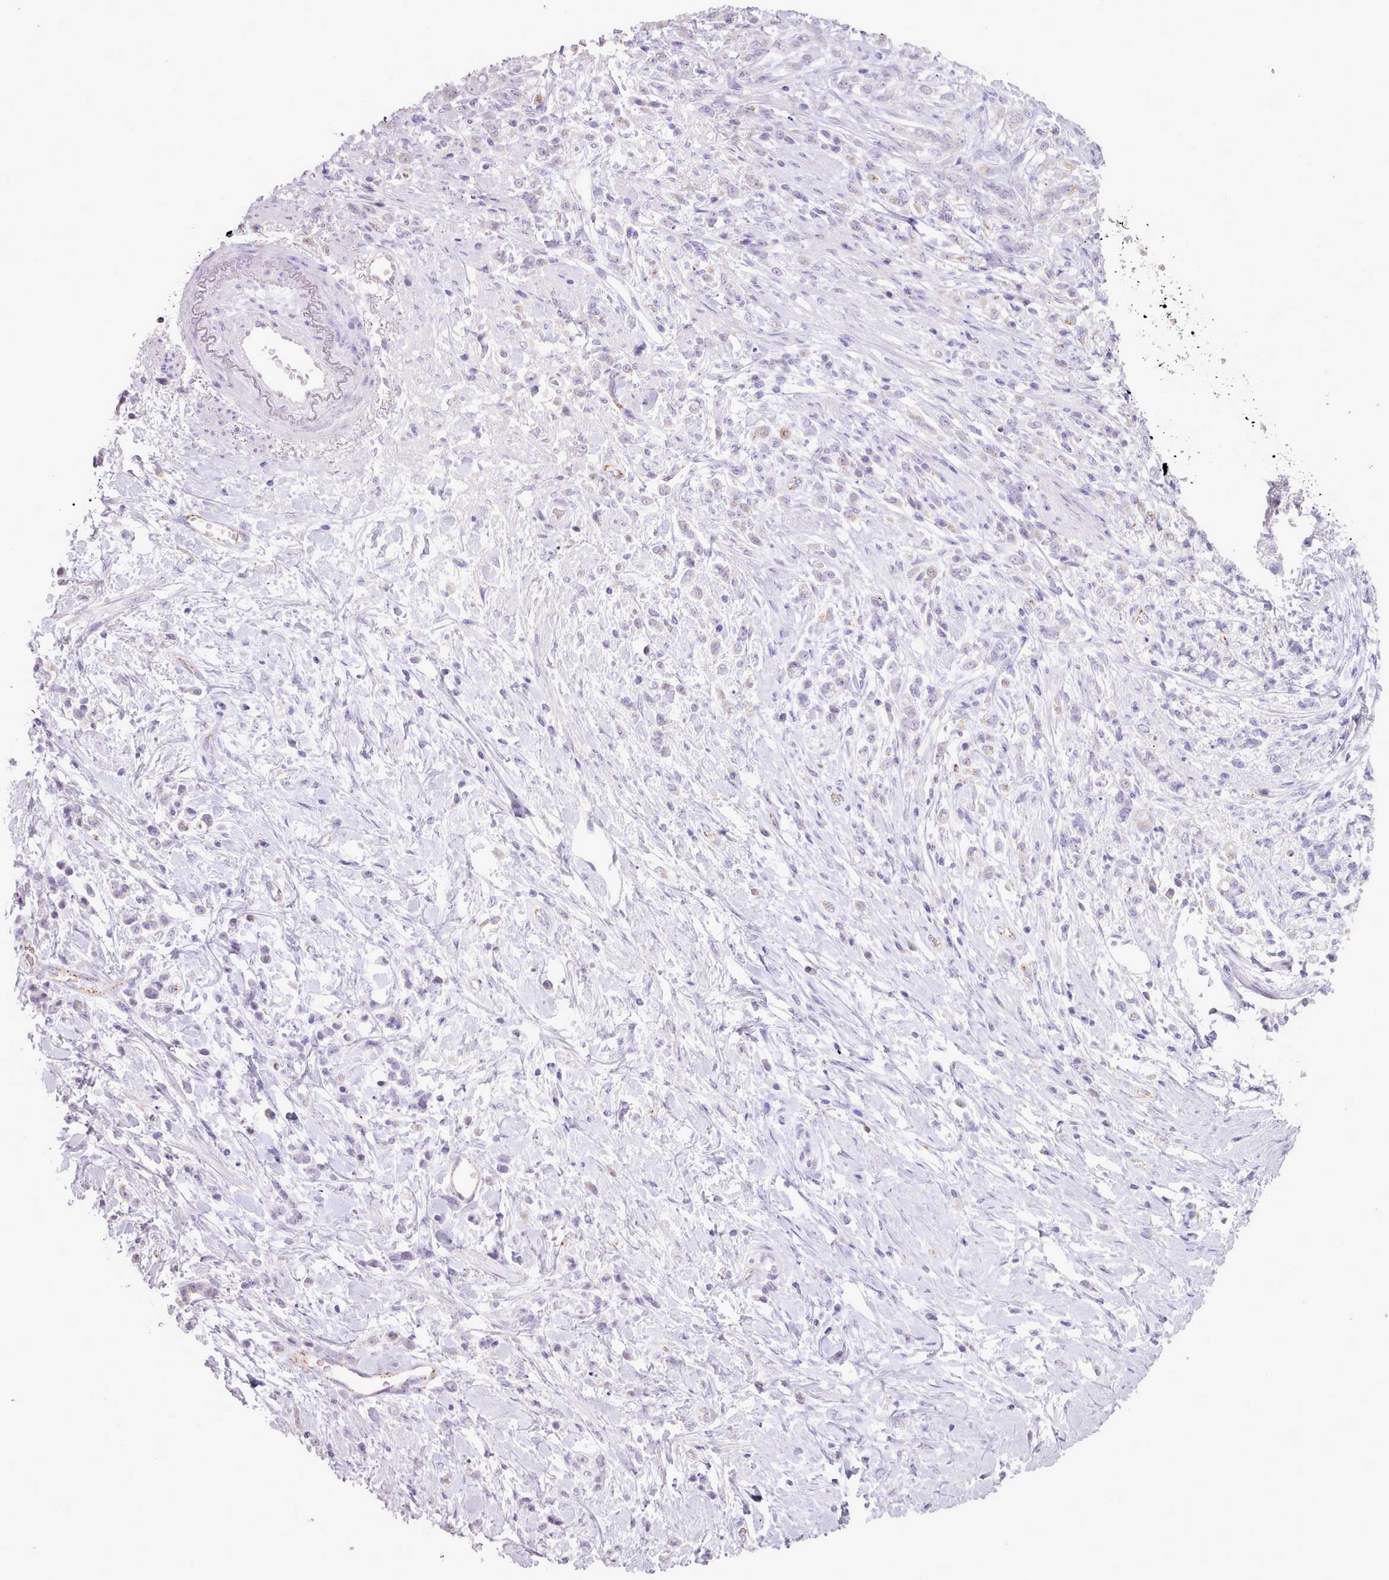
{"staining": {"intensity": "negative", "quantity": "none", "location": "none"}, "tissue": "stomach cancer", "cell_type": "Tumor cells", "image_type": "cancer", "snomed": [{"axis": "morphology", "description": "Adenocarcinoma, NOS"}, {"axis": "topography", "description": "Stomach"}], "caption": "Tumor cells are negative for protein expression in human stomach adenocarcinoma.", "gene": "ATRAID", "patient": {"sex": "female", "age": 60}}